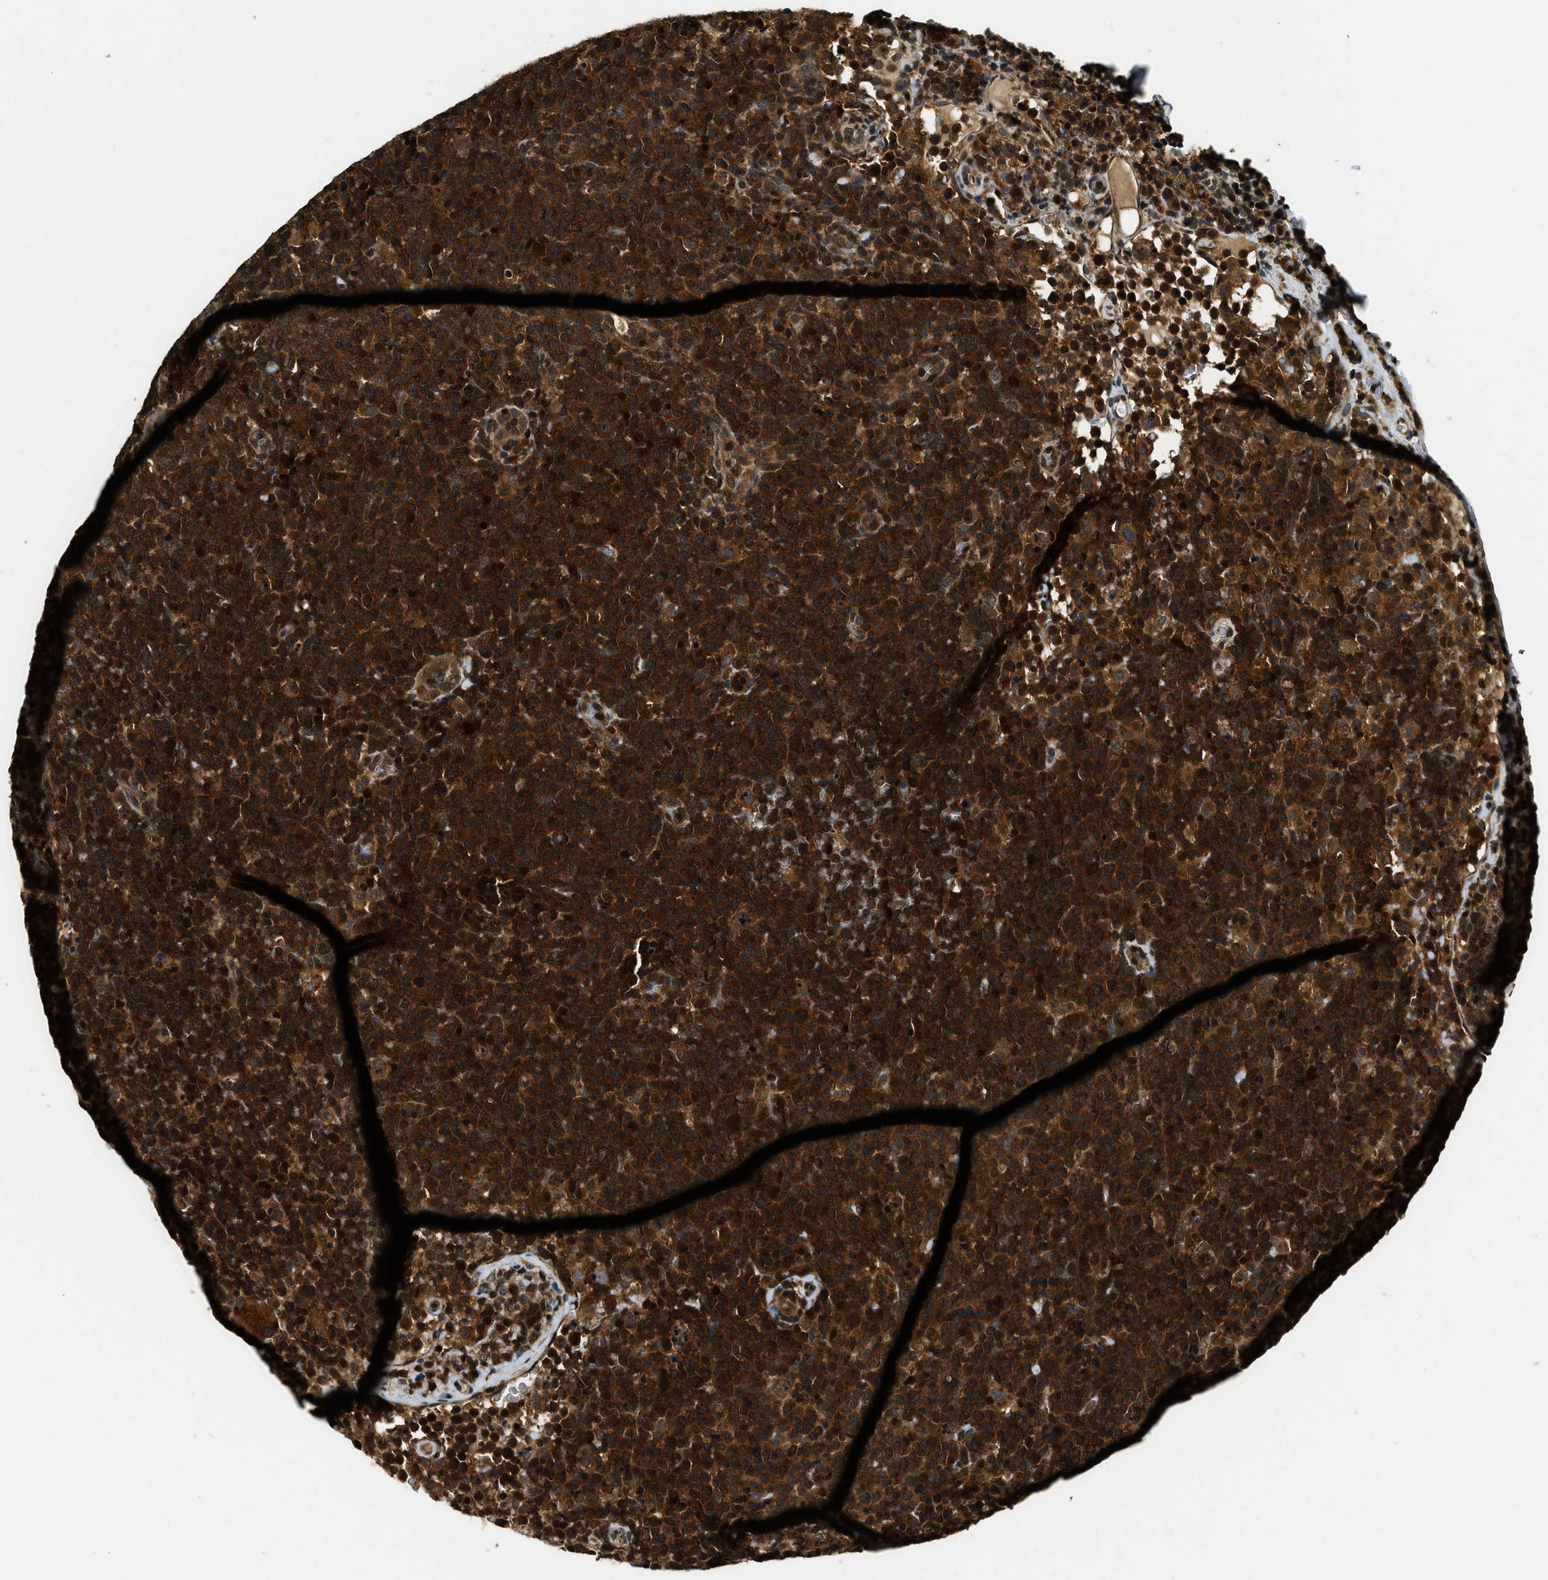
{"staining": {"intensity": "strong", "quantity": ">75%", "location": "cytoplasmic/membranous"}, "tissue": "lymphoma", "cell_type": "Tumor cells", "image_type": "cancer", "snomed": [{"axis": "morphology", "description": "Malignant lymphoma, non-Hodgkin's type, High grade"}, {"axis": "topography", "description": "Lymph node"}], "caption": "Lymphoma stained with DAB IHC shows high levels of strong cytoplasmic/membranous expression in approximately >75% of tumor cells.", "gene": "ADSL", "patient": {"sex": "male", "age": 61}}